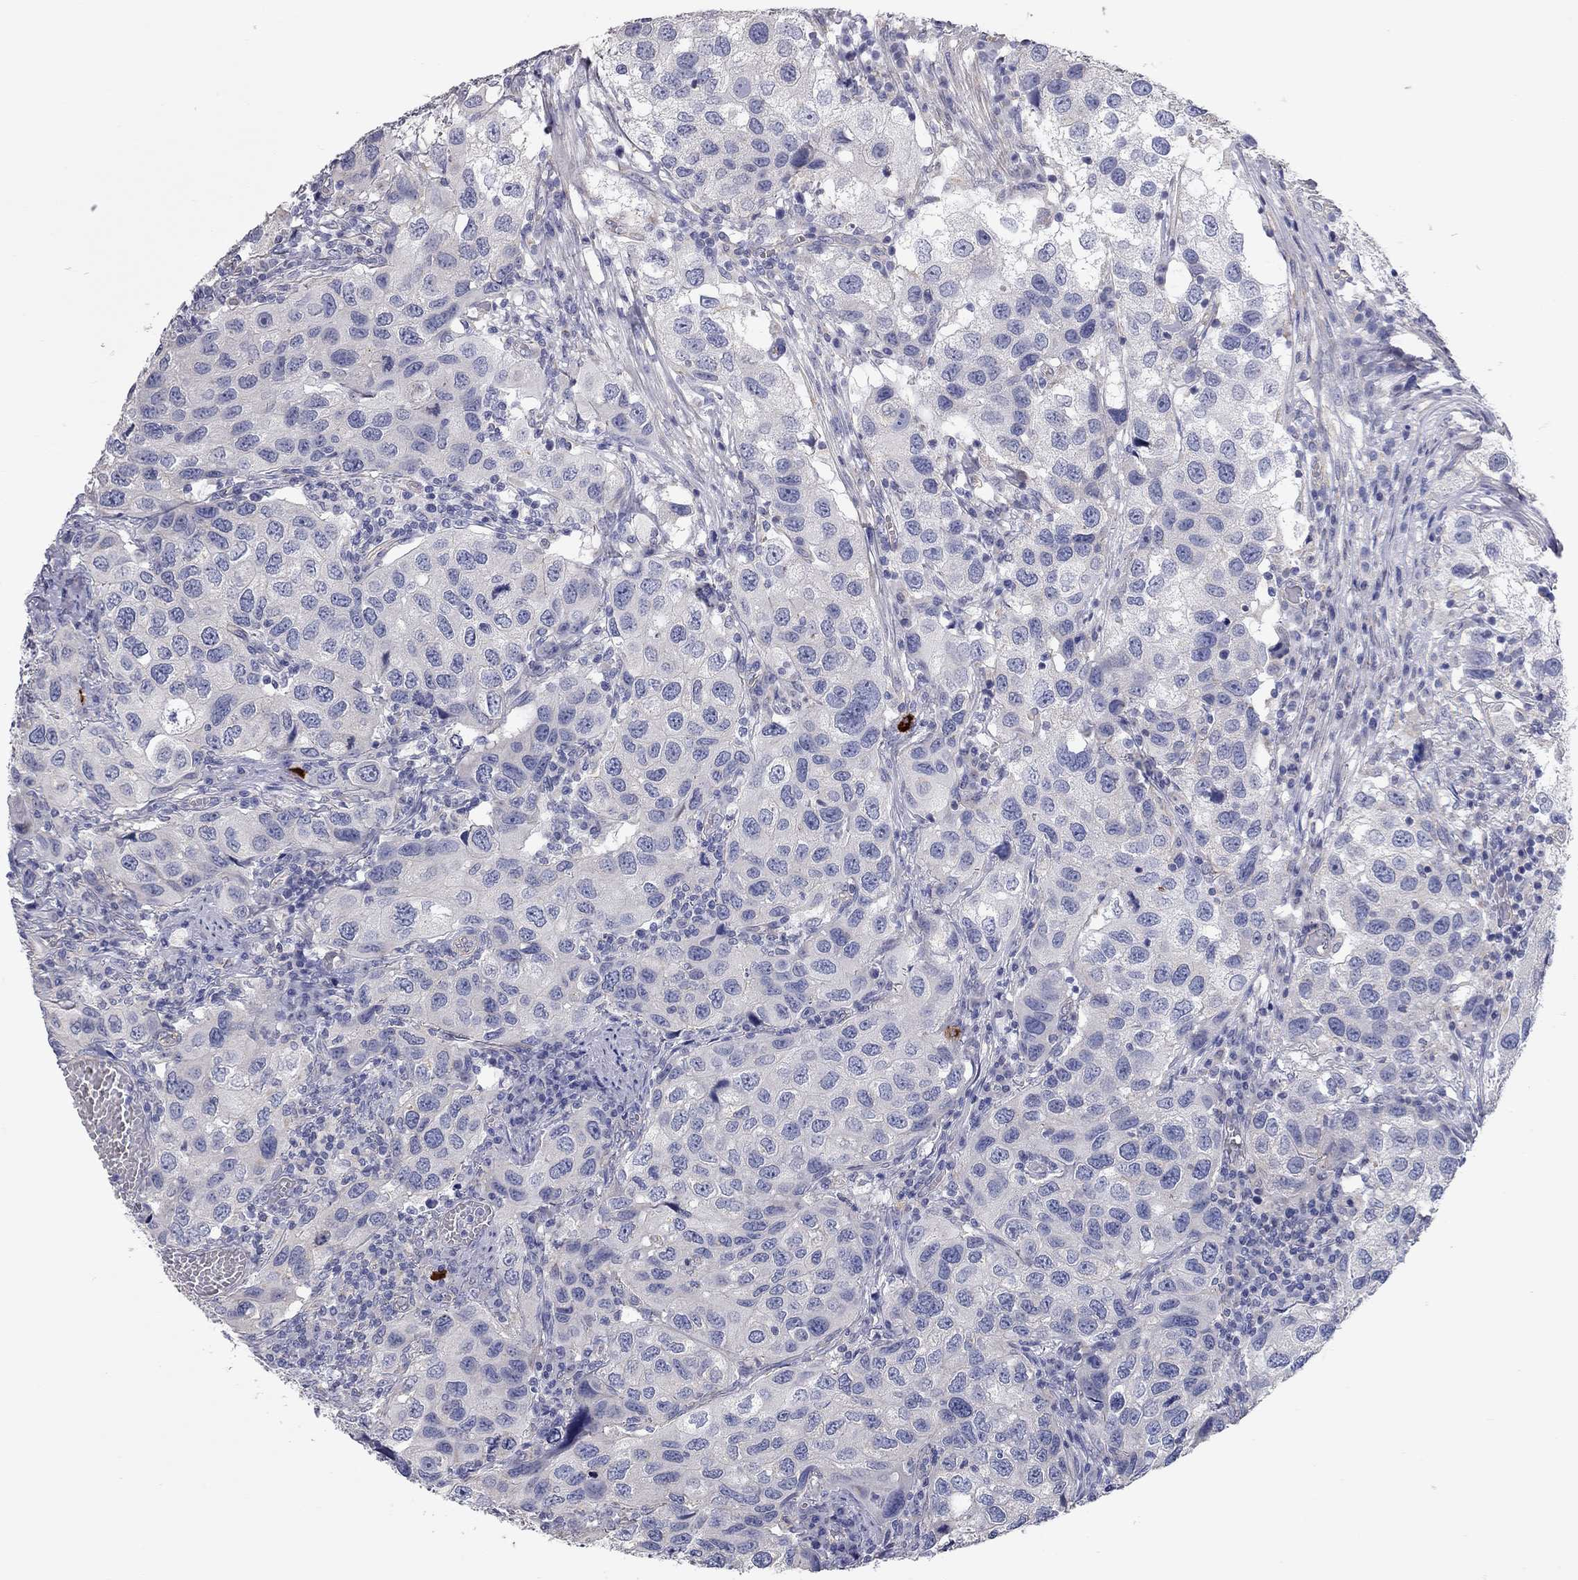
{"staining": {"intensity": "negative", "quantity": "none", "location": "none"}, "tissue": "urothelial cancer", "cell_type": "Tumor cells", "image_type": "cancer", "snomed": [{"axis": "morphology", "description": "Urothelial carcinoma, High grade"}, {"axis": "topography", "description": "Urinary bladder"}], "caption": "Protein analysis of high-grade urothelial carcinoma exhibits no significant positivity in tumor cells. (DAB (3,3'-diaminobenzidine) immunohistochemistry (IHC) visualized using brightfield microscopy, high magnification).", "gene": "C10orf90", "patient": {"sex": "male", "age": 79}}